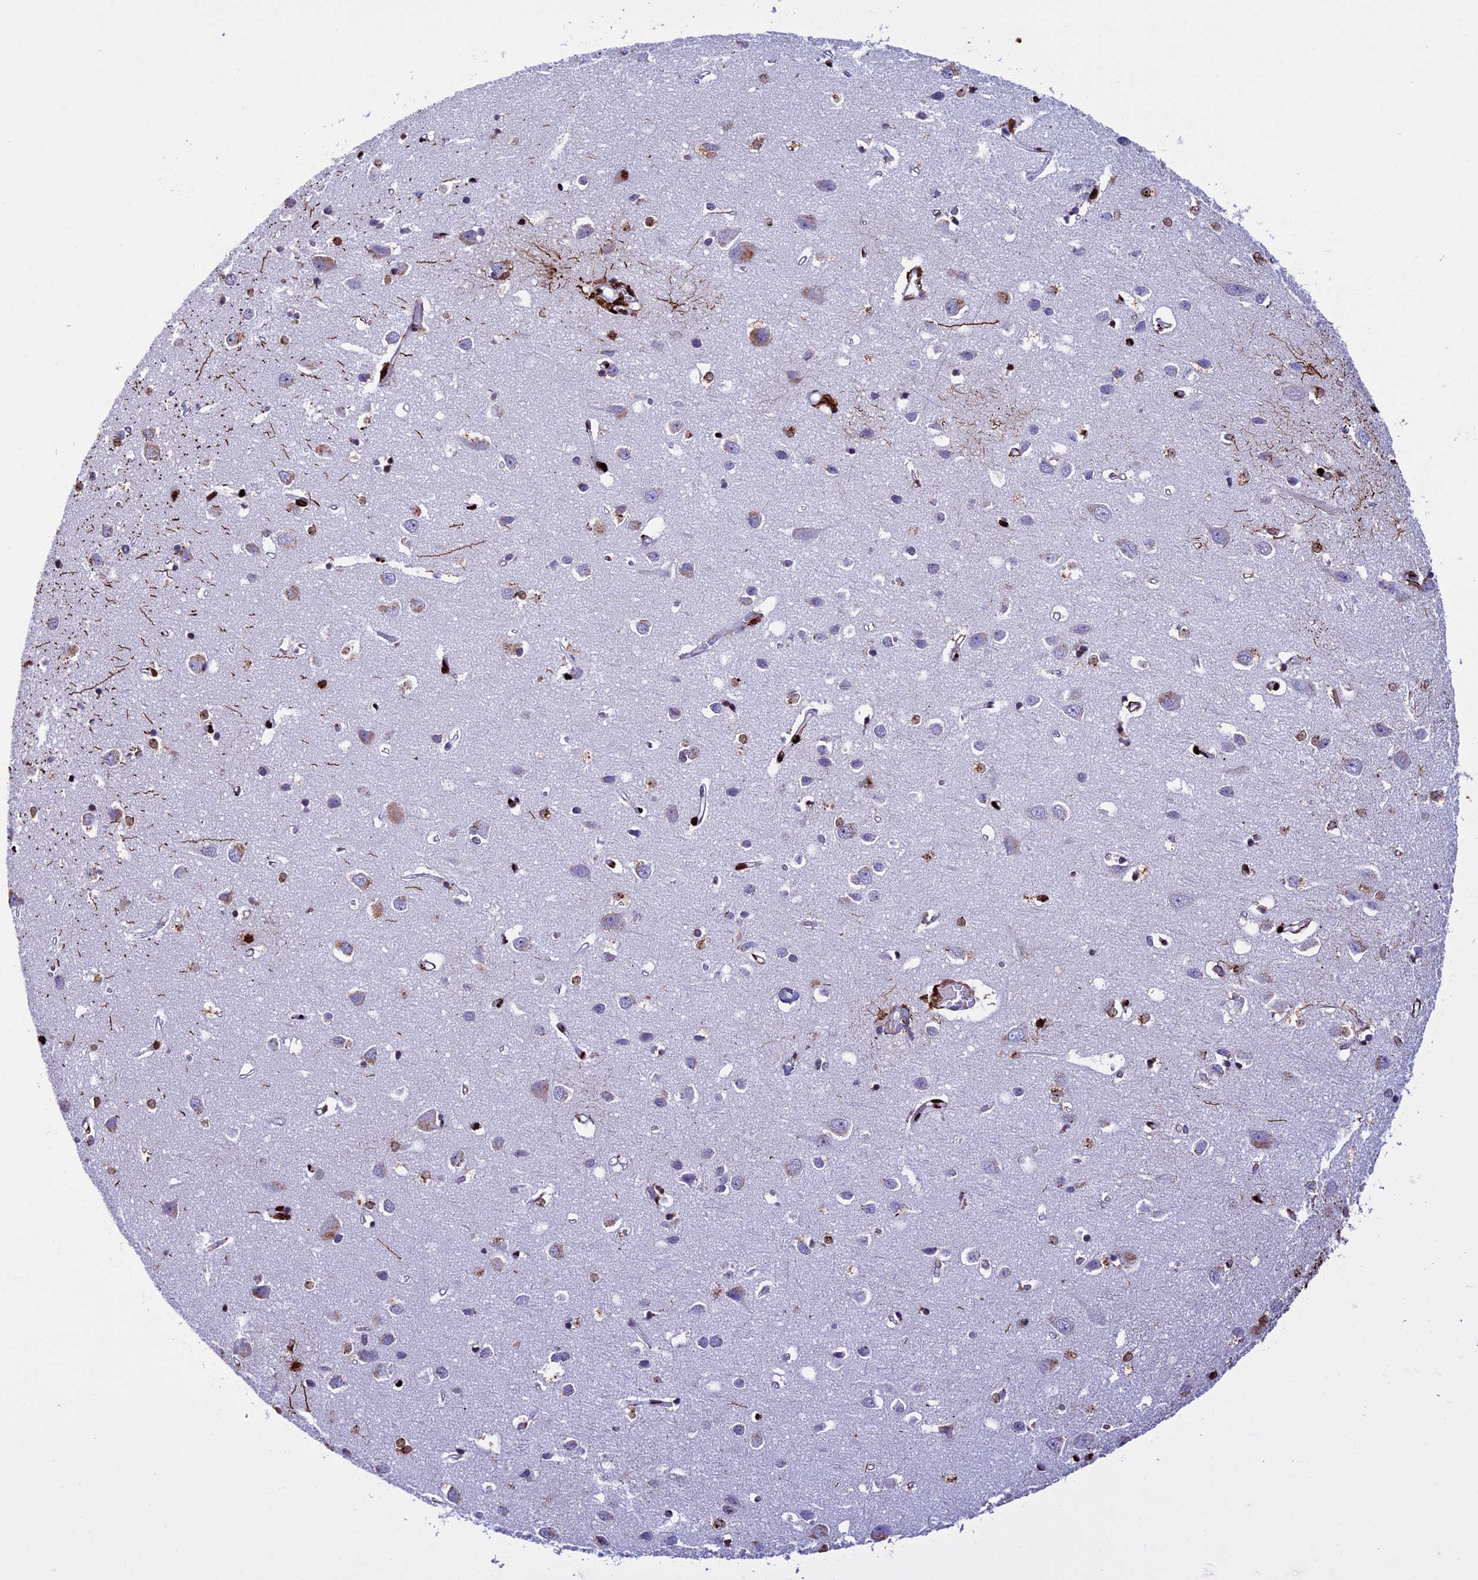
{"staining": {"intensity": "moderate", "quantity": ">75%", "location": "nuclear"}, "tissue": "cerebral cortex", "cell_type": "Endothelial cells", "image_type": "normal", "snomed": [{"axis": "morphology", "description": "Normal tissue, NOS"}, {"axis": "topography", "description": "Cerebral cortex"}], "caption": "DAB (3,3'-diaminobenzidine) immunohistochemical staining of normal human cerebral cortex exhibits moderate nuclear protein expression in approximately >75% of endothelial cells.", "gene": "BTBD3", "patient": {"sex": "female", "age": 64}}